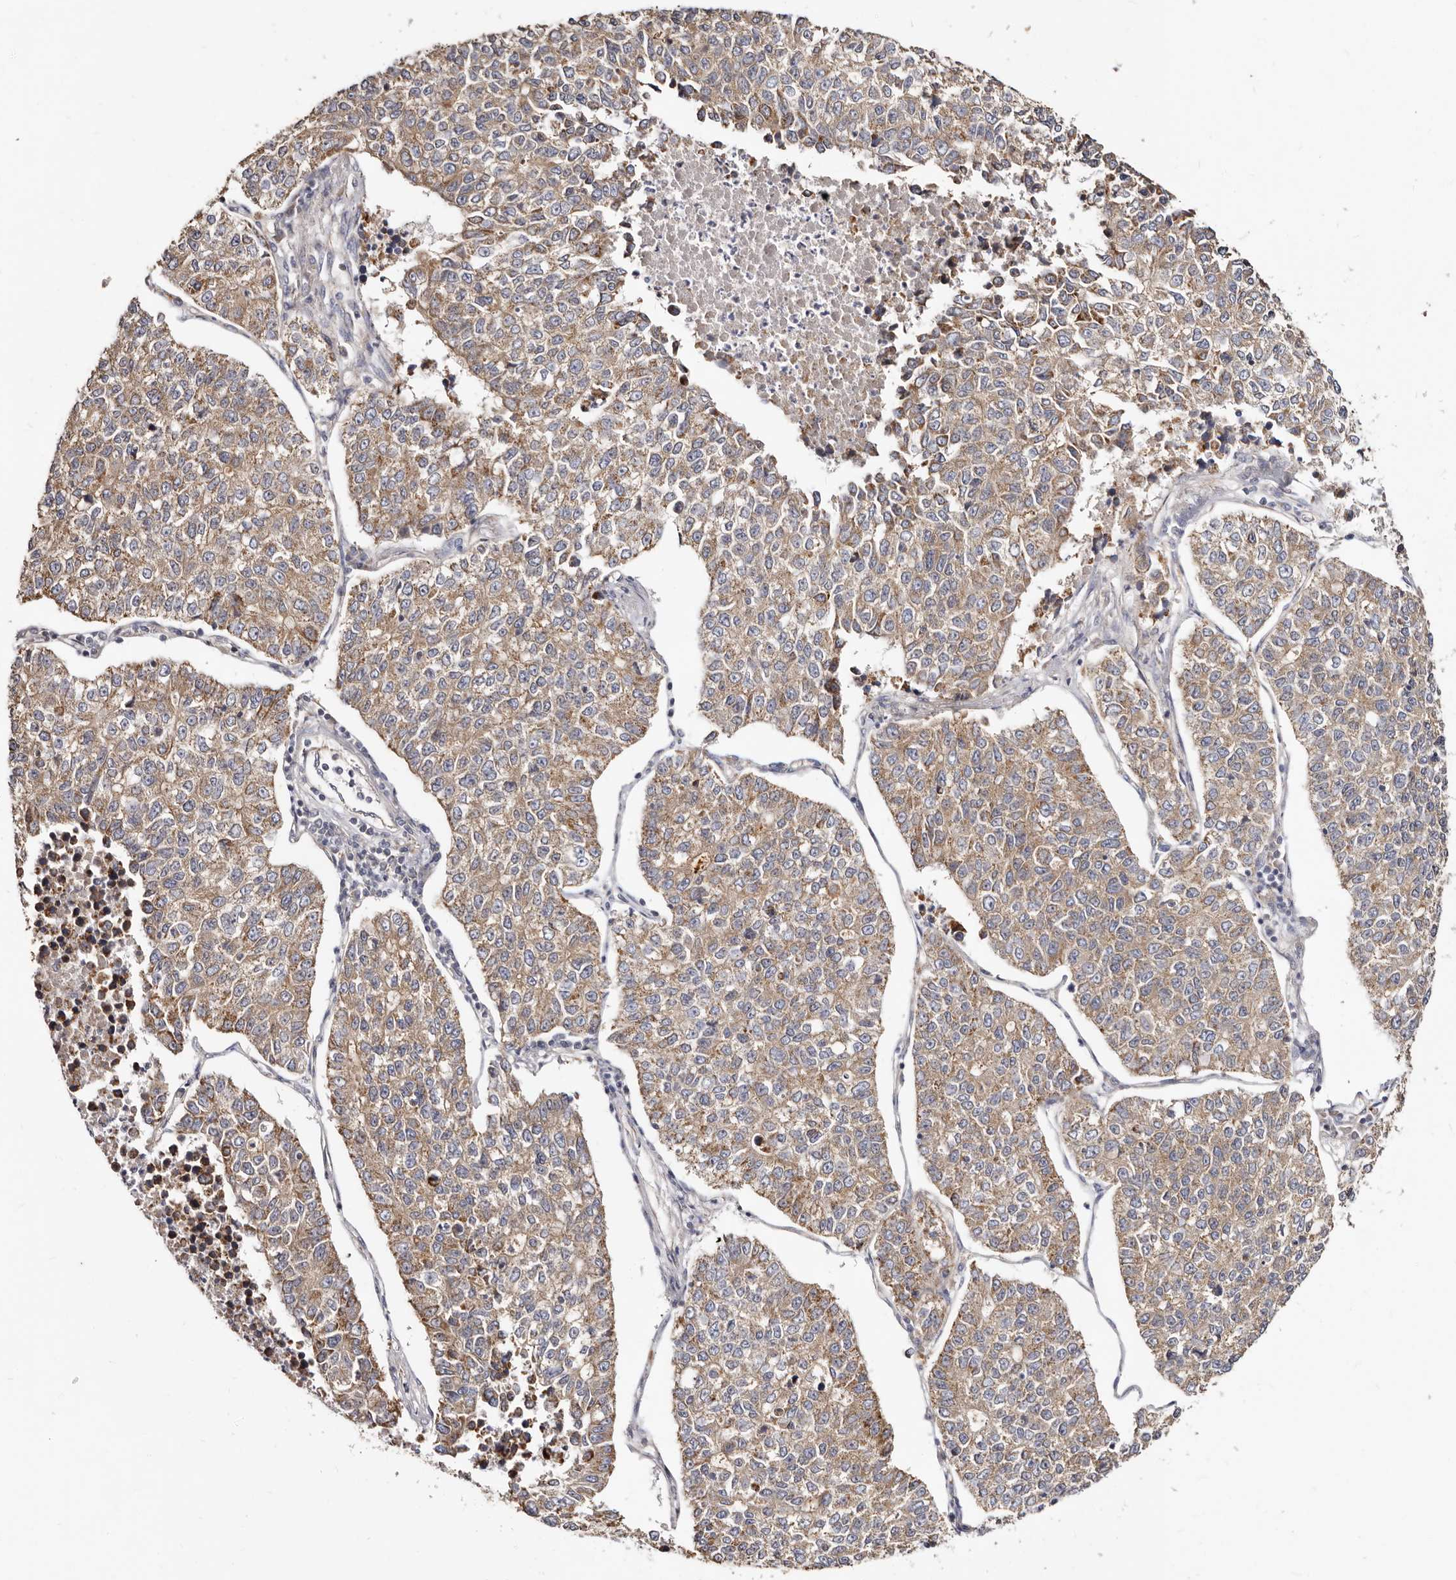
{"staining": {"intensity": "moderate", "quantity": ">75%", "location": "cytoplasmic/membranous"}, "tissue": "lung cancer", "cell_type": "Tumor cells", "image_type": "cancer", "snomed": [{"axis": "morphology", "description": "Adenocarcinoma, NOS"}, {"axis": "topography", "description": "Lung"}], "caption": "Lung cancer (adenocarcinoma) stained for a protein demonstrates moderate cytoplasmic/membranous positivity in tumor cells. (DAB IHC, brown staining for protein, blue staining for nuclei).", "gene": "BAIAP2L1", "patient": {"sex": "male", "age": 49}}